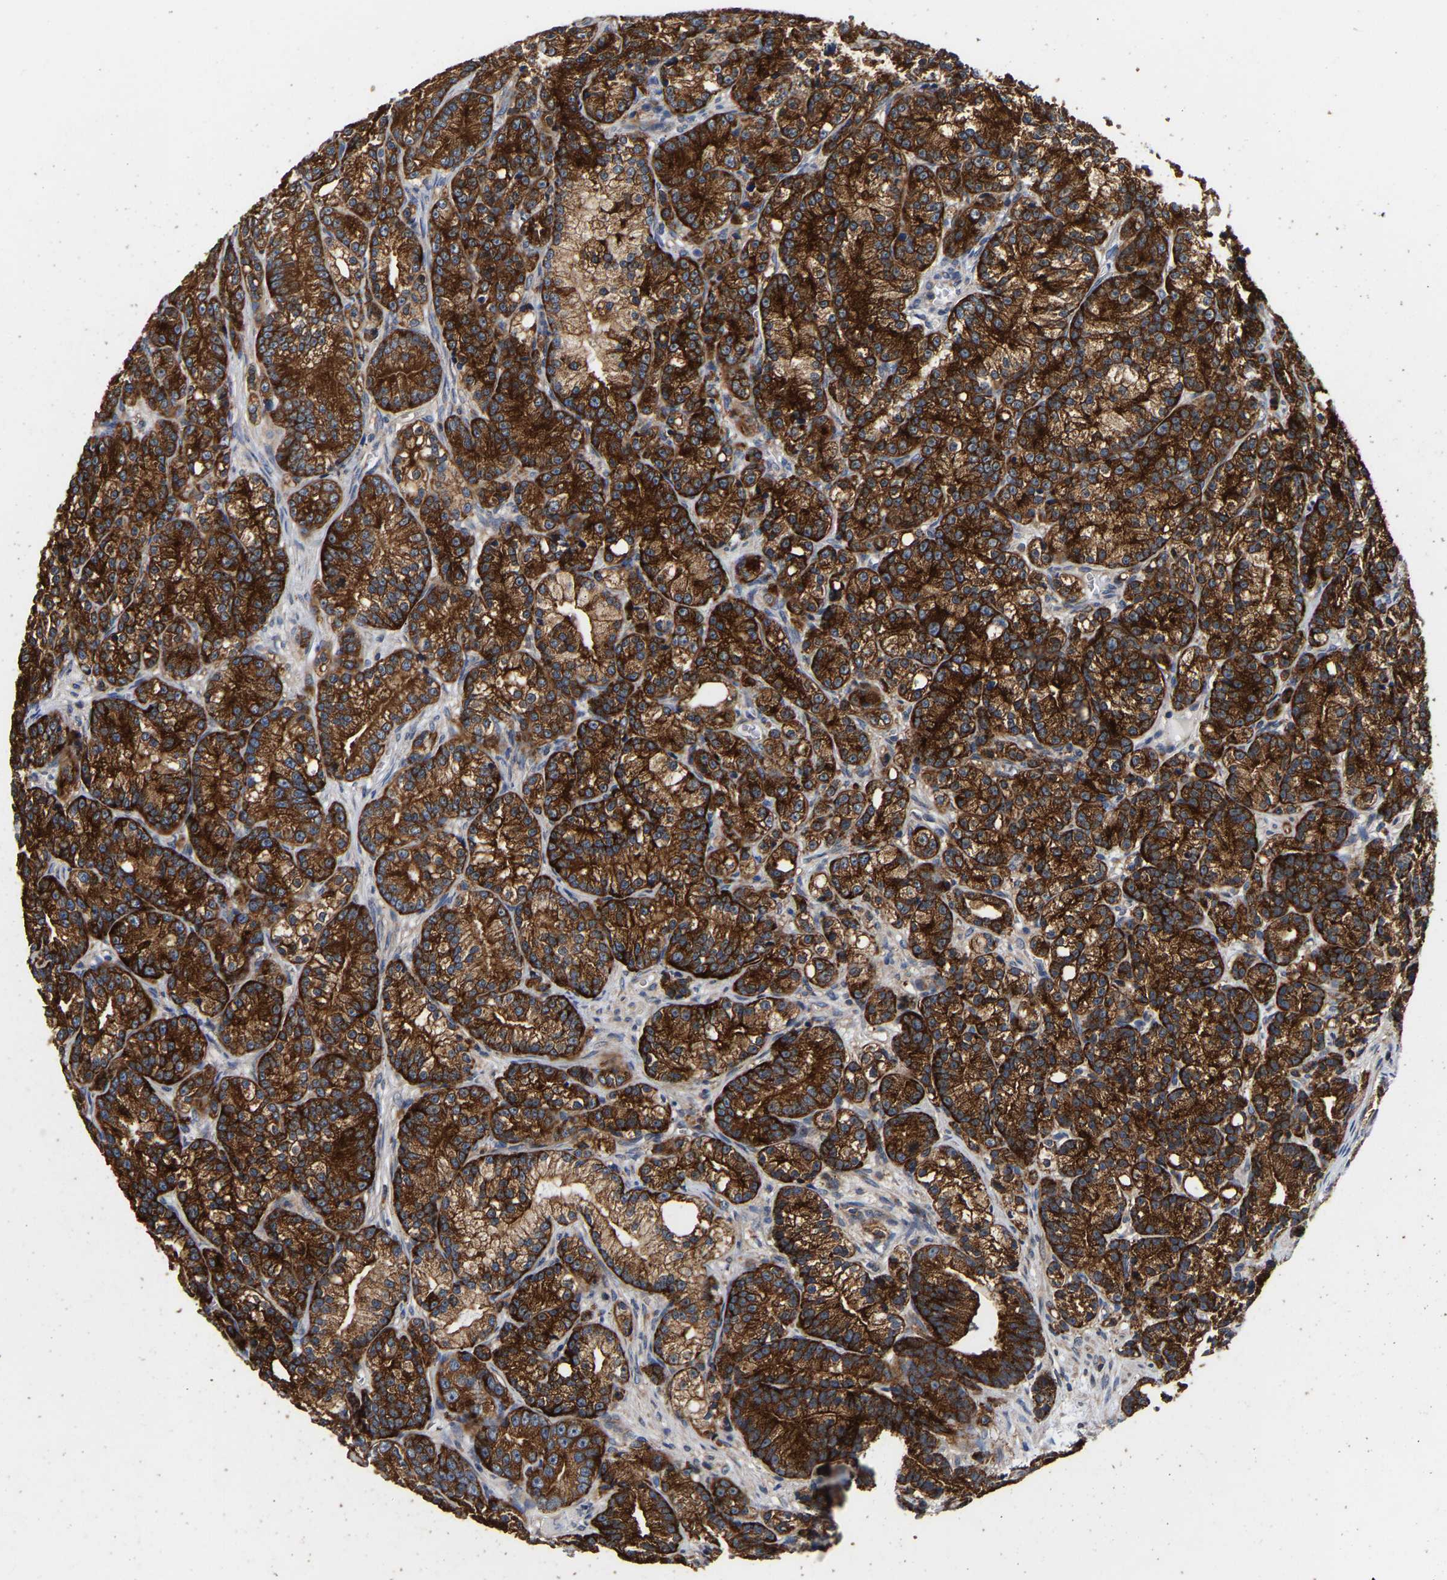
{"staining": {"intensity": "strong", "quantity": ">75%", "location": "cytoplasmic/membranous"}, "tissue": "prostate cancer", "cell_type": "Tumor cells", "image_type": "cancer", "snomed": [{"axis": "morphology", "description": "Adenocarcinoma, Low grade"}, {"axis": "topography", "description": "Prostate"}], "caption": "This is a histology image of IHC staining of prostate cancer, which shows strong staining in the cytoplasmic/membranous of tumor cells.", "gene": "LRBA", "patient": {"sex": "male", "age": 89}}